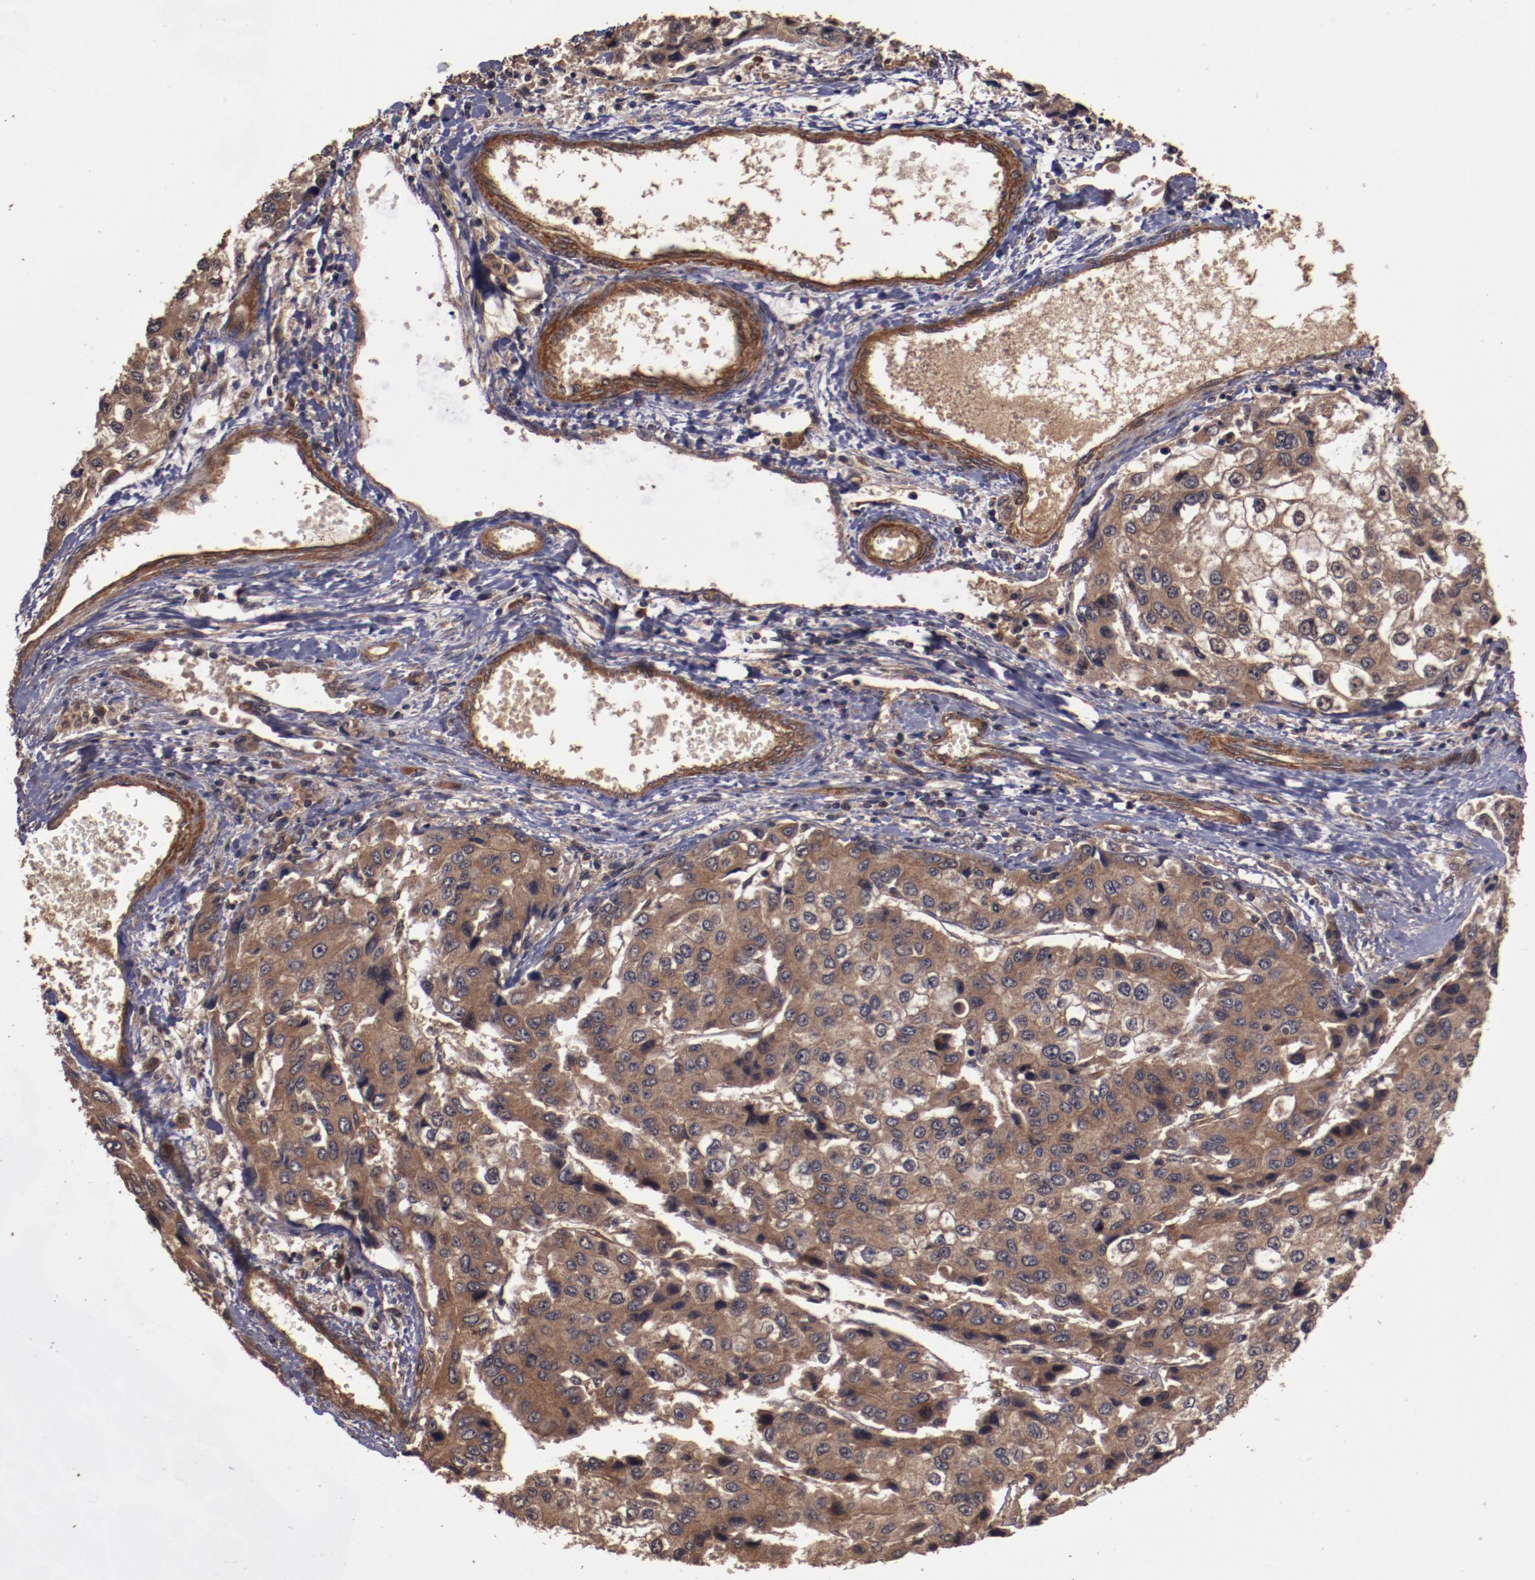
{"staining": {"intensity": "strong", "quantity": ">75%", "location": "cytoplasmic/membranous"}, "tissue": "liver cancer", "cell_type": "Tumor cells", "image_type": "cancer", "snomed": [{"axis": "morphology", "description": "Carcinoma, Hepatocellular, NOS"}, {"axis": "topography", "description": "Liver"}], "caption": "Immunohistochemical staining of human liver hepatocellular carcinoma displays strong cytoplasmic/membranous protein positivity in approximately >75% of tumor cells.", "gene": "TXNDC16", "patient": {"sex": "female", "age": 66}}